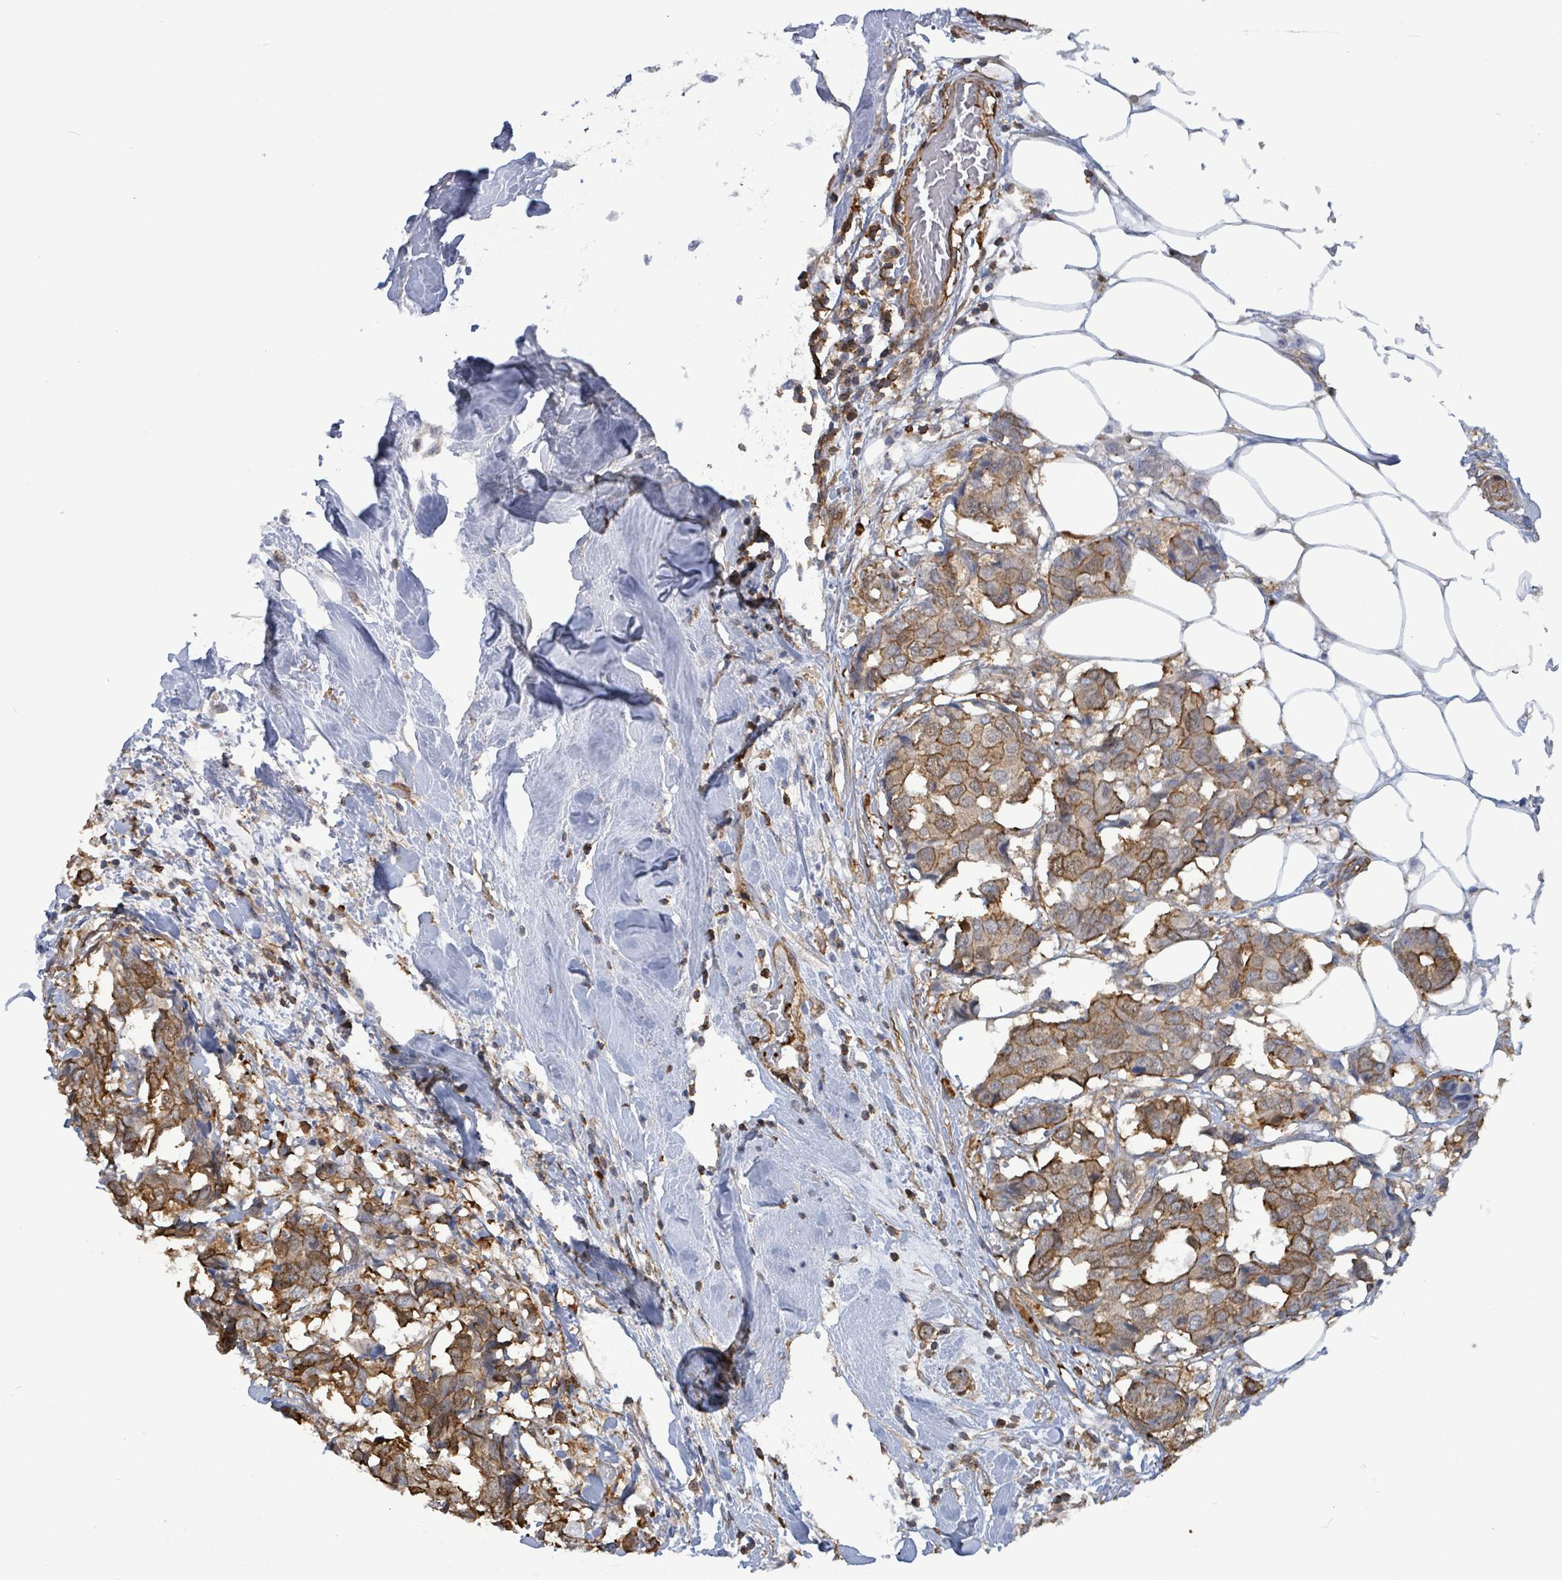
{"staining": {"intensity": "moderate", "quantity": ">75%", "location": "cytoplasmic/membranous"}, "tissue": "breast cancer", "cell_type": "Tumor cells", "image_type": "cancer", "snomed": [{"axis": "morphology", "description": "Duct carcinoma"}, {"axis": "topography", "description": "Breast"}], "caption": "Tumor cells display moderate cytoplasmic/membranous staining in approximately >75% of cells in breast invasive ductal carcinoma.", "gene": "PRKRIP1", "patient": {"sex": "female", "age": 75}}